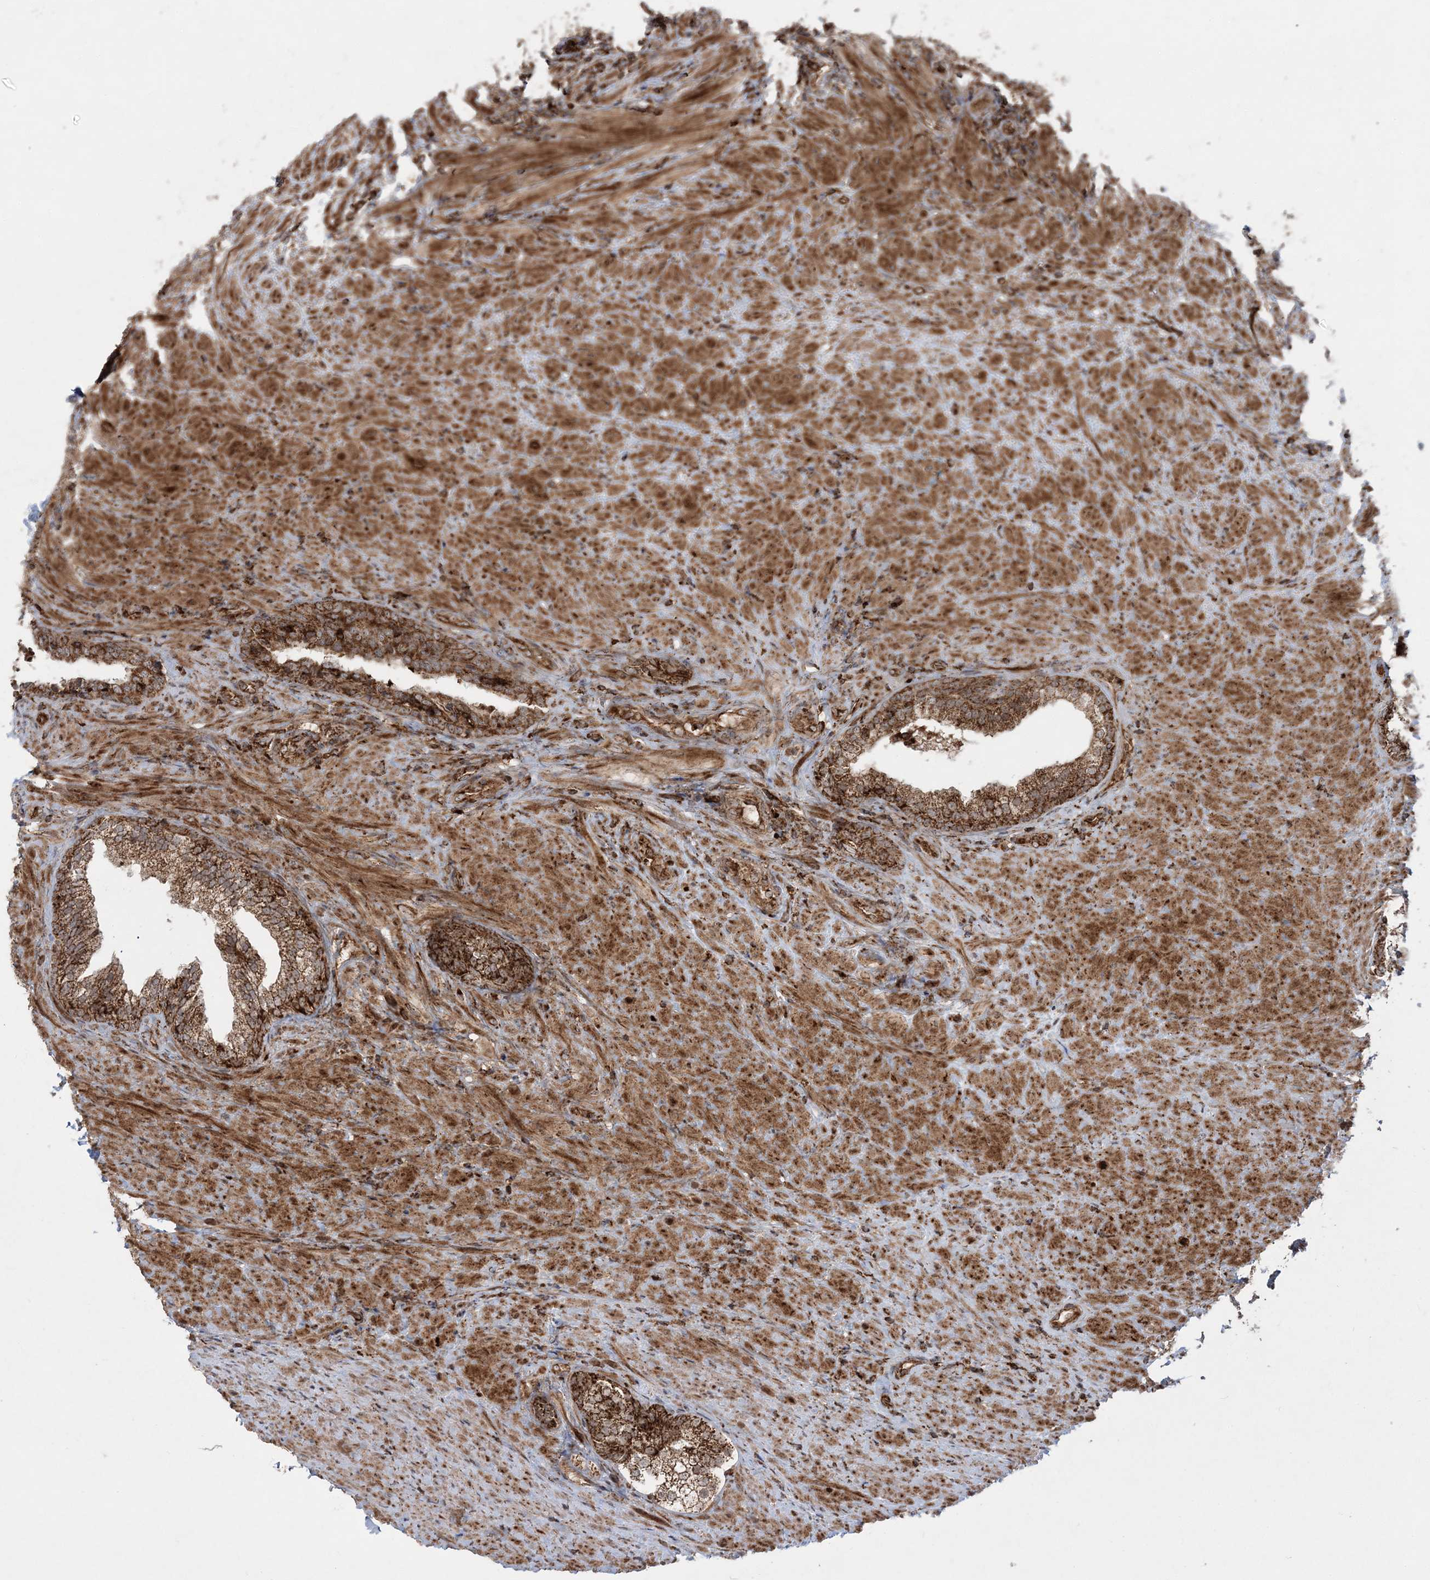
{"staining": {"intensity": "strong", "quantity": ">75%", "location": "cytoplasmic/membranous"}, "tissue": "prostate", "cell_type": "Glandular cells", "image_type": "normal", "snomed": [{"axis": "morphology", "description": "Normal tissue, NOS"}, {"axis": "topography", "description": "Prostate"}], "caption": "Immunohistochemical staining of unremarkable prostate reveals high levels of strong cytoplasmic/membranous expression in approximately >75% of glandular cells.", "gene": "LRPPRC", "patient": {"sex": "male", "age": 76}}